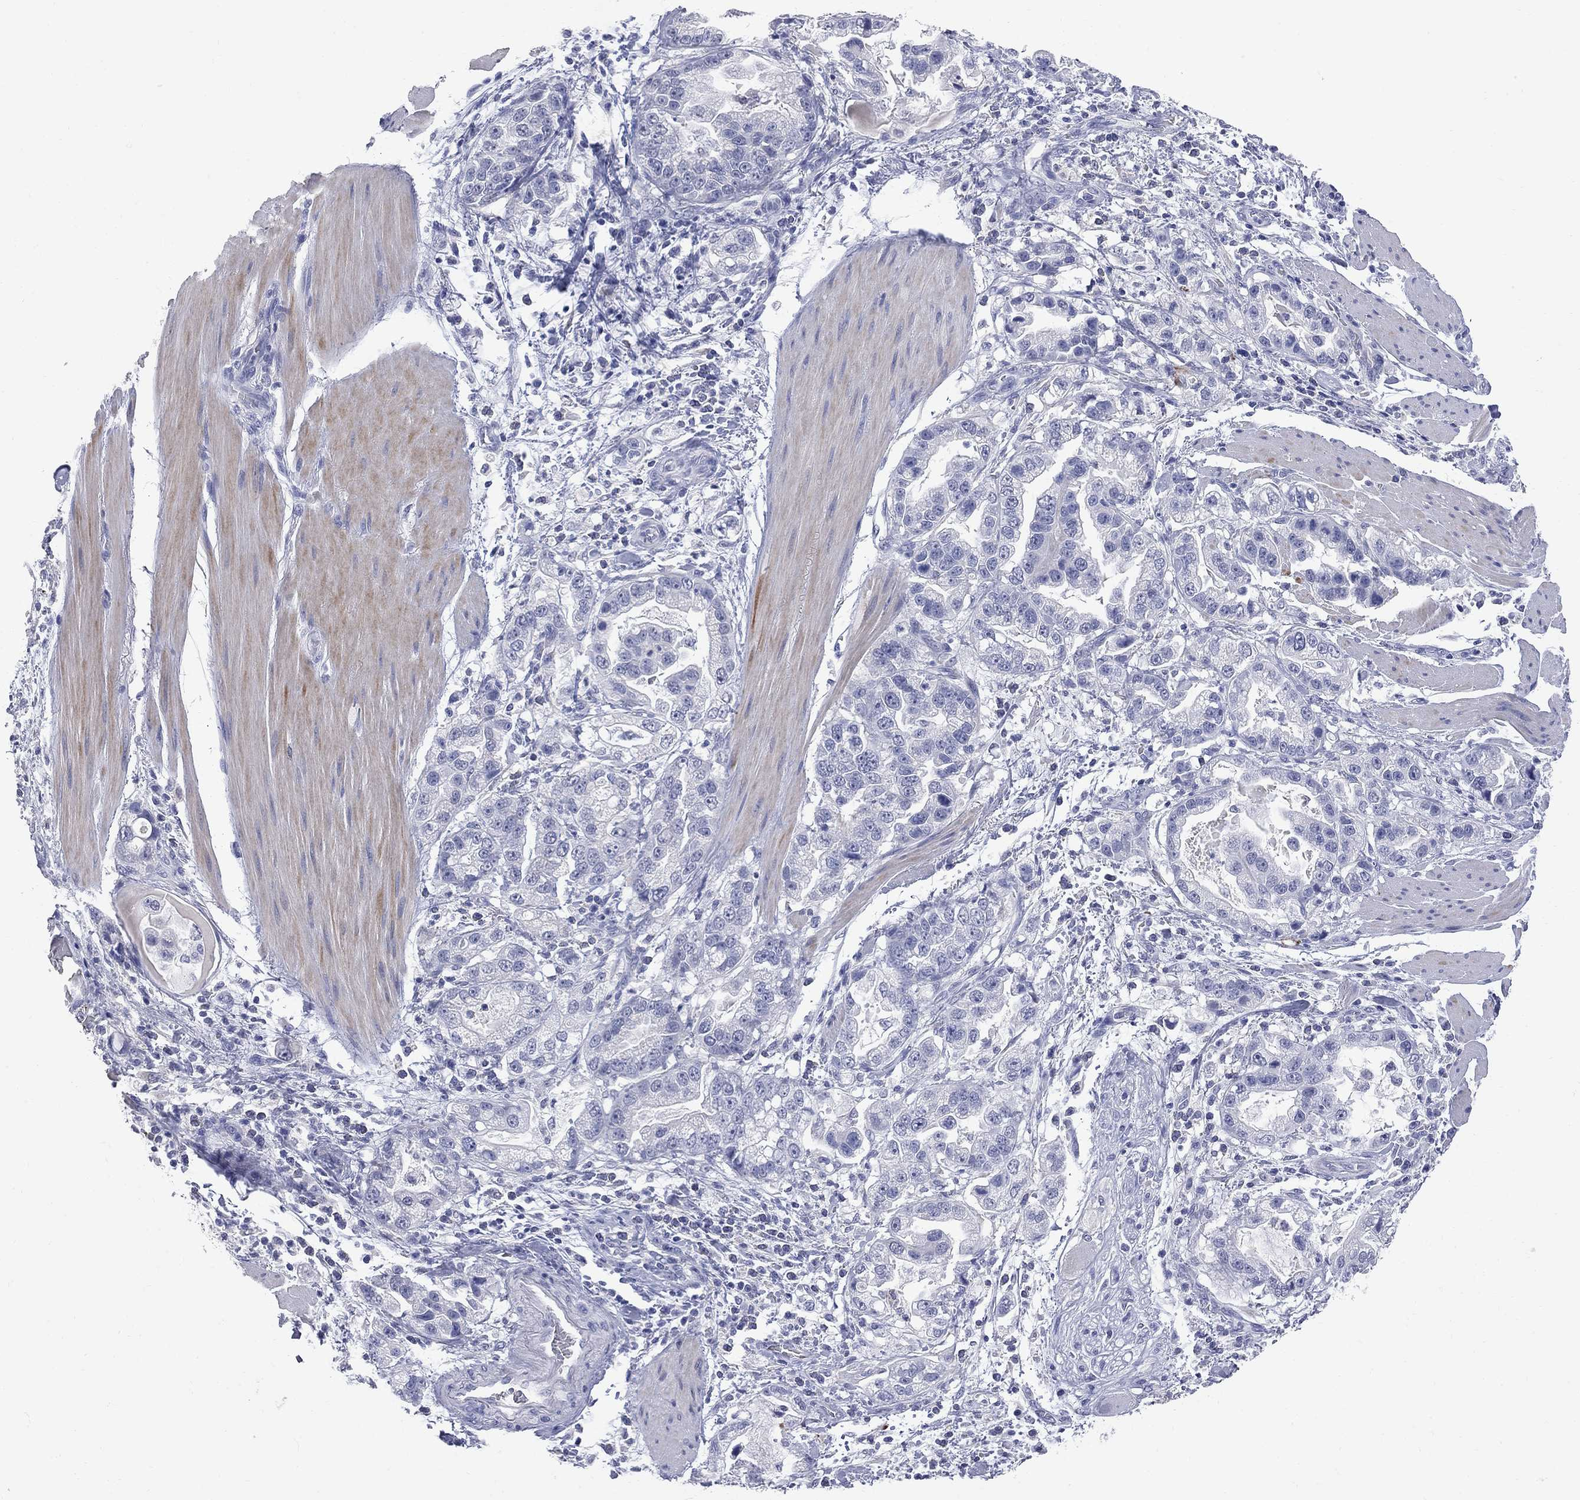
{"staining": {"intensity": "negative", "quantity": "none", "location": "none"}, "tissue": "stomach cancer", "cell_type": "Tumor cells", "image_type": "cancer", "snomed": [{"axis": "morphology", "description": "Adenocarcinoma, NOS"}, {"axis": "topography", "description": "Stomach"}], "caption": "Stomach cancer (adenocarcinoma) was stained to show a protein in brown. There is no significant staining in tumor cells. (DAB (3,3'-diaminobenzidine) immunohistochemistry visualized using brightfield microscopy, high magnification).", "gene": "FAM221B", "patient": {"sex": "male", "age": 59}}